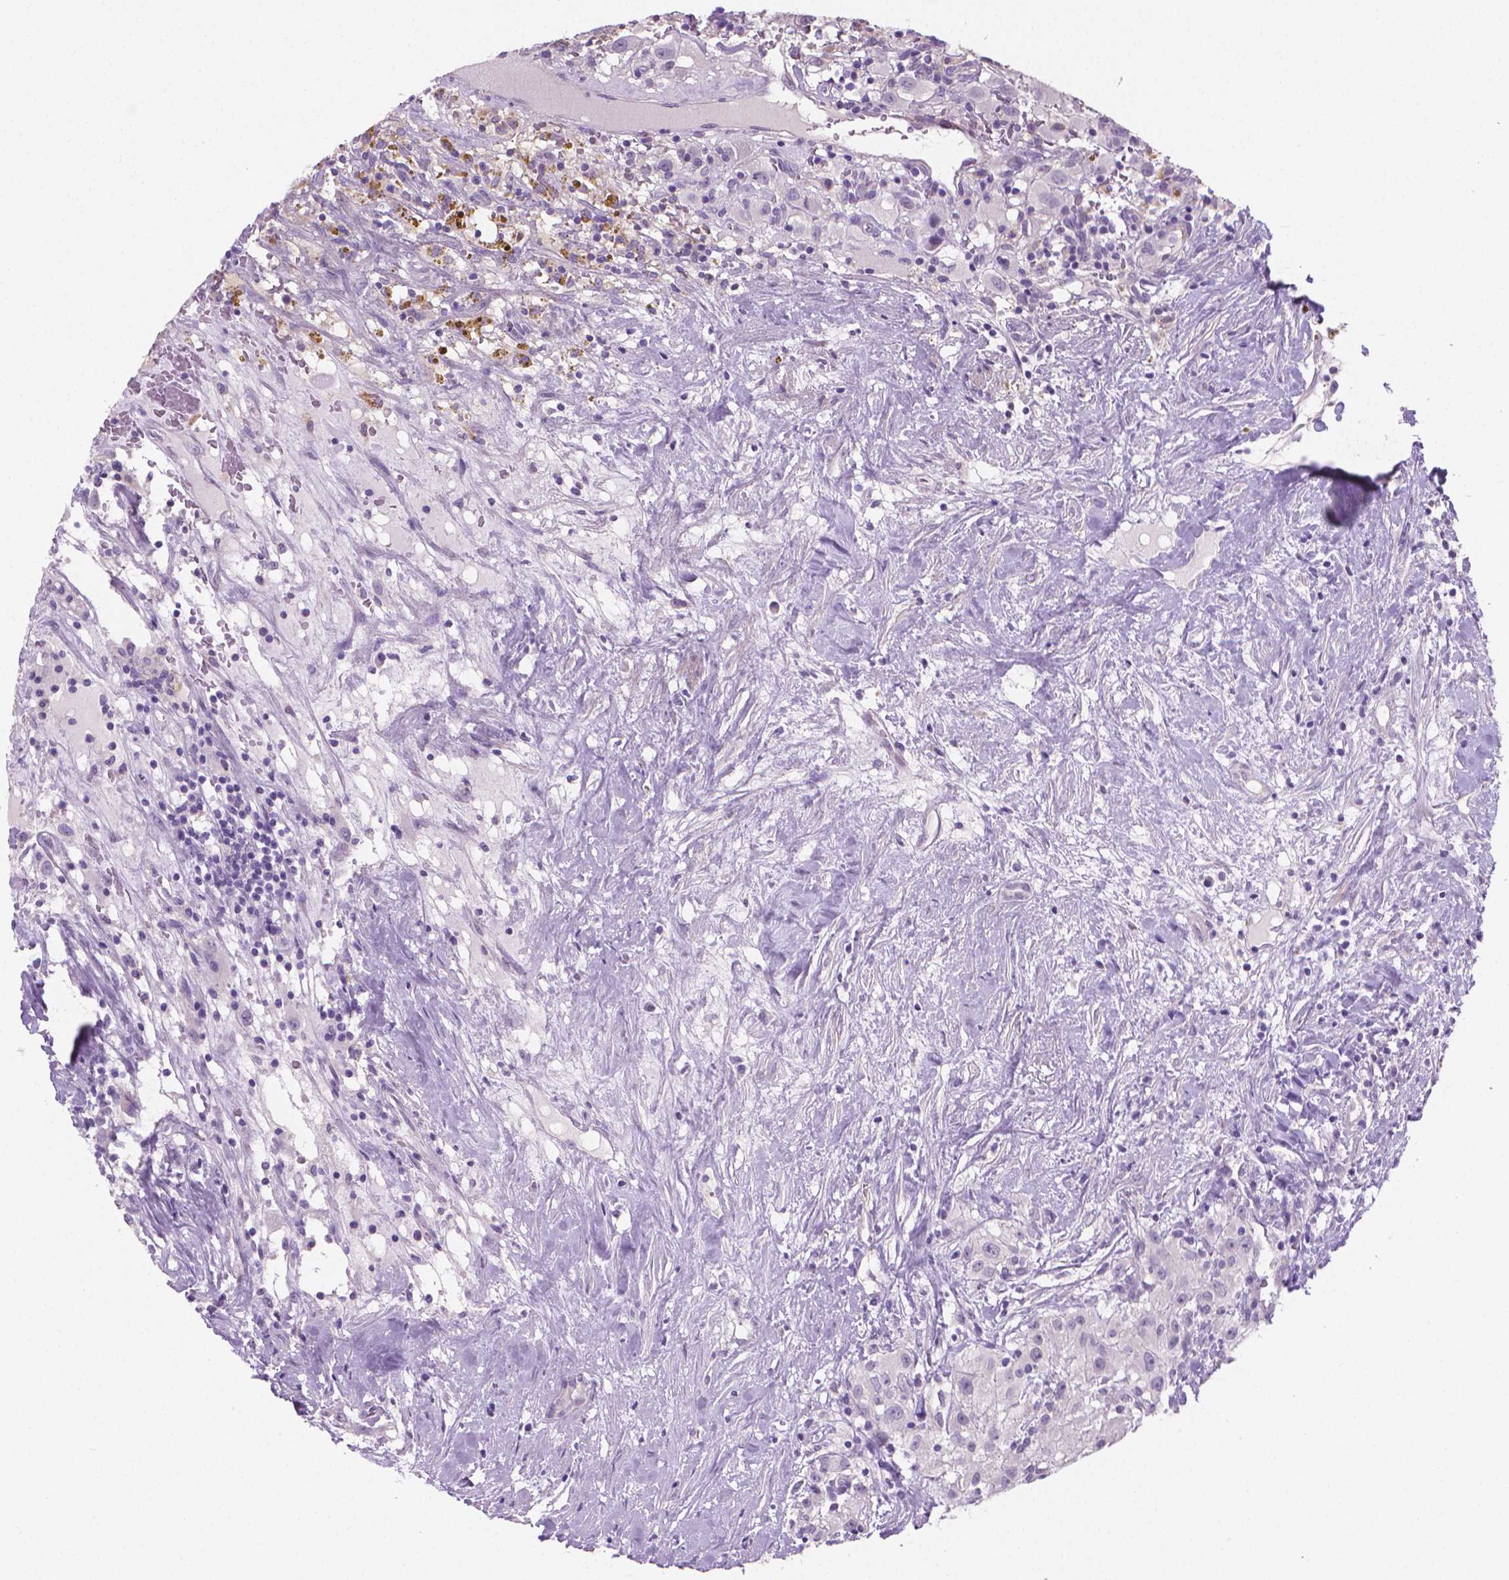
{"staining": {"intensity": "negative", "quantity": "none", "location": "none"}, "tissue": "renal cancer", "cell_type": "Tumor cells", "image_type": "cancer", "snomed": [{"axis": "morphology", "description": "Adenocarcinoma, NOS"}, {"axis": "topography", "description": "Kidney"}], "caption": "IHC of renal cancer (adenocarcinoma) exhibits no staining in tumor cells. Brightfield microscopy of immunohistochemistry stained with DAB (3,3'-diaminobenzidine) (brown) and hematoxylin (blue), captured at high magnification.", "gene": "GSDMA", "patient": {"sex": "female", "age": 67}}